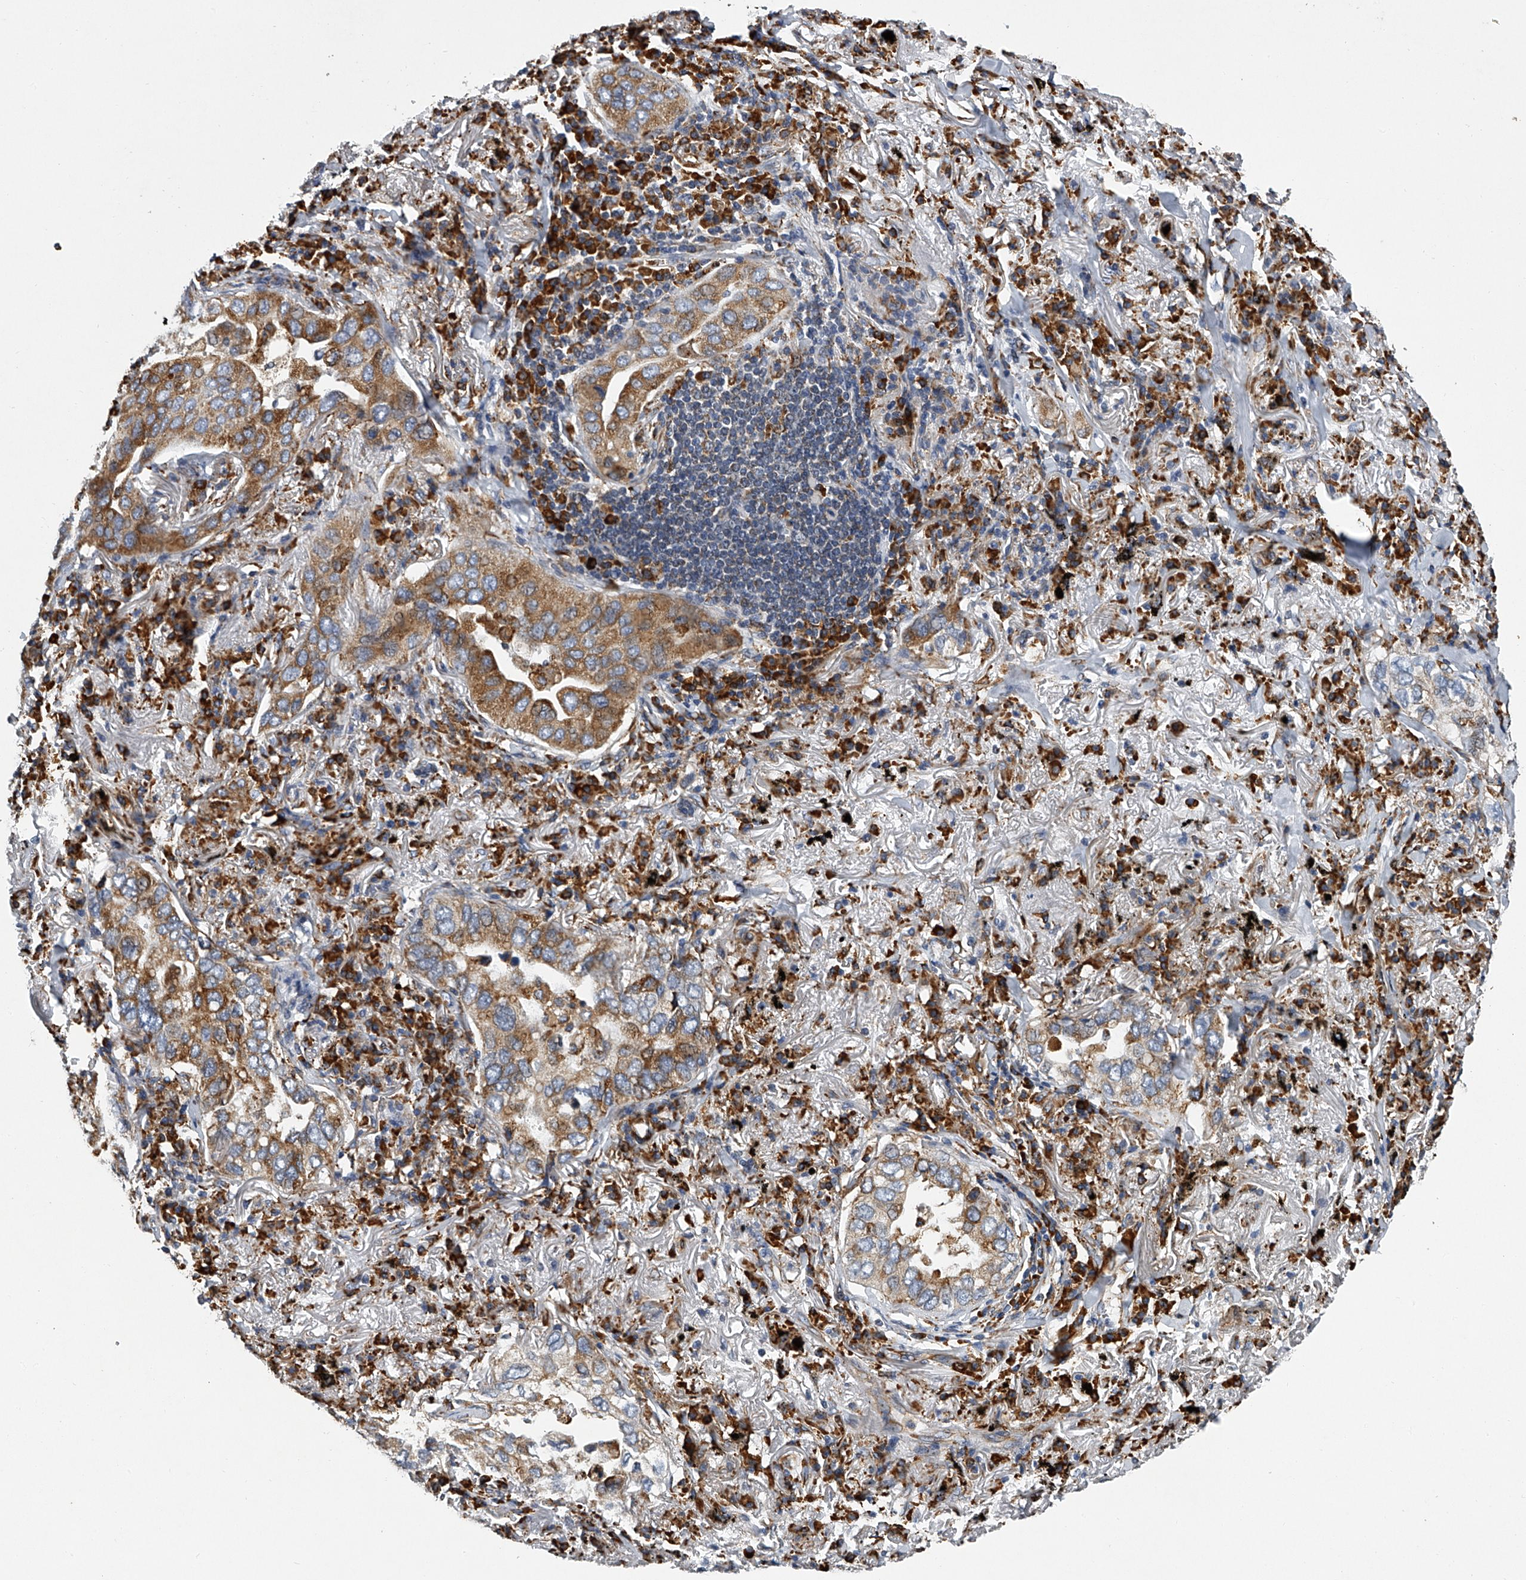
{"staining": {"intensity": "moderate", "quantity": ">75%", "location": "cytoplasmic/membranous"}, "tissue": "lung cancer", "cell_type": "Tumor cells", "image_type": "cancer", "snomed": [{"axis": "morphology", "description": "Adenocarcinoma, NOS"}, {"axis": "topography", "description": "Lung"}], "caption": "The photomicrograph displays a brown stain indicating the presence of a protein in the cytoplasmic/membranous of tumor cells in lung adenocarcinoma. (Stains: DAB in brown, nuclei in blue, Microscopy: brightfield microscopy at high magnification).", "gene": "TMEM63C", "patient": {"sex": "male", "age": 65}}